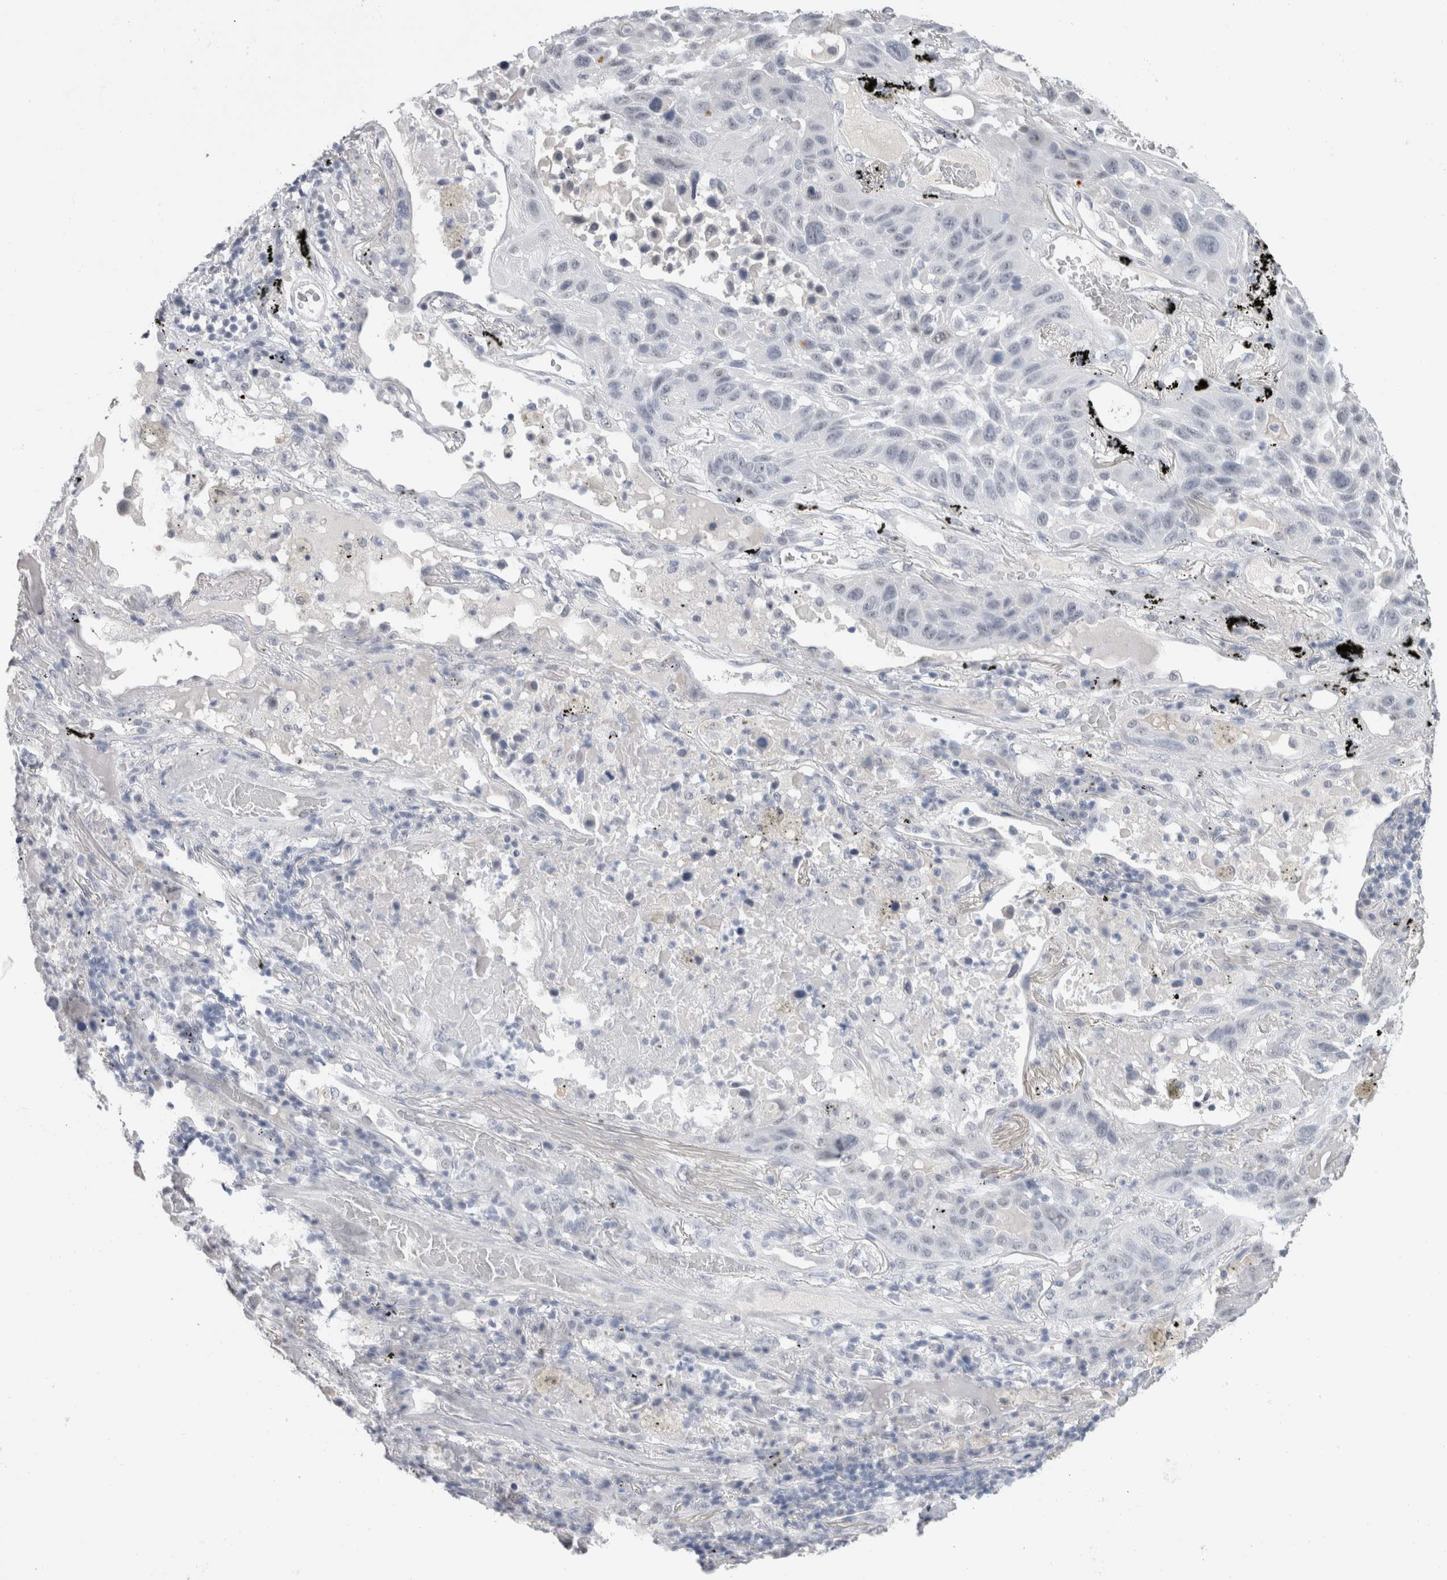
{"staining": {"intensity": "negative", "quantity": "none", "location": "none"}, "tissue": "lung cancer", "cell_type": "Tumor cells", "image_type": "cancer", "snomed": [{"axis": "morphology", "description": "Squamous cell carcinoma, NOS"}, {"axis": "topography", "description": "Lung"}], "caption": "DAB immunohistochemical staining of human lung squamous cell carcinoma demonstrates no significant positivity in tumor cells.", "gene": "CADM3", "patient": {"sex": "male", "age": 57}}